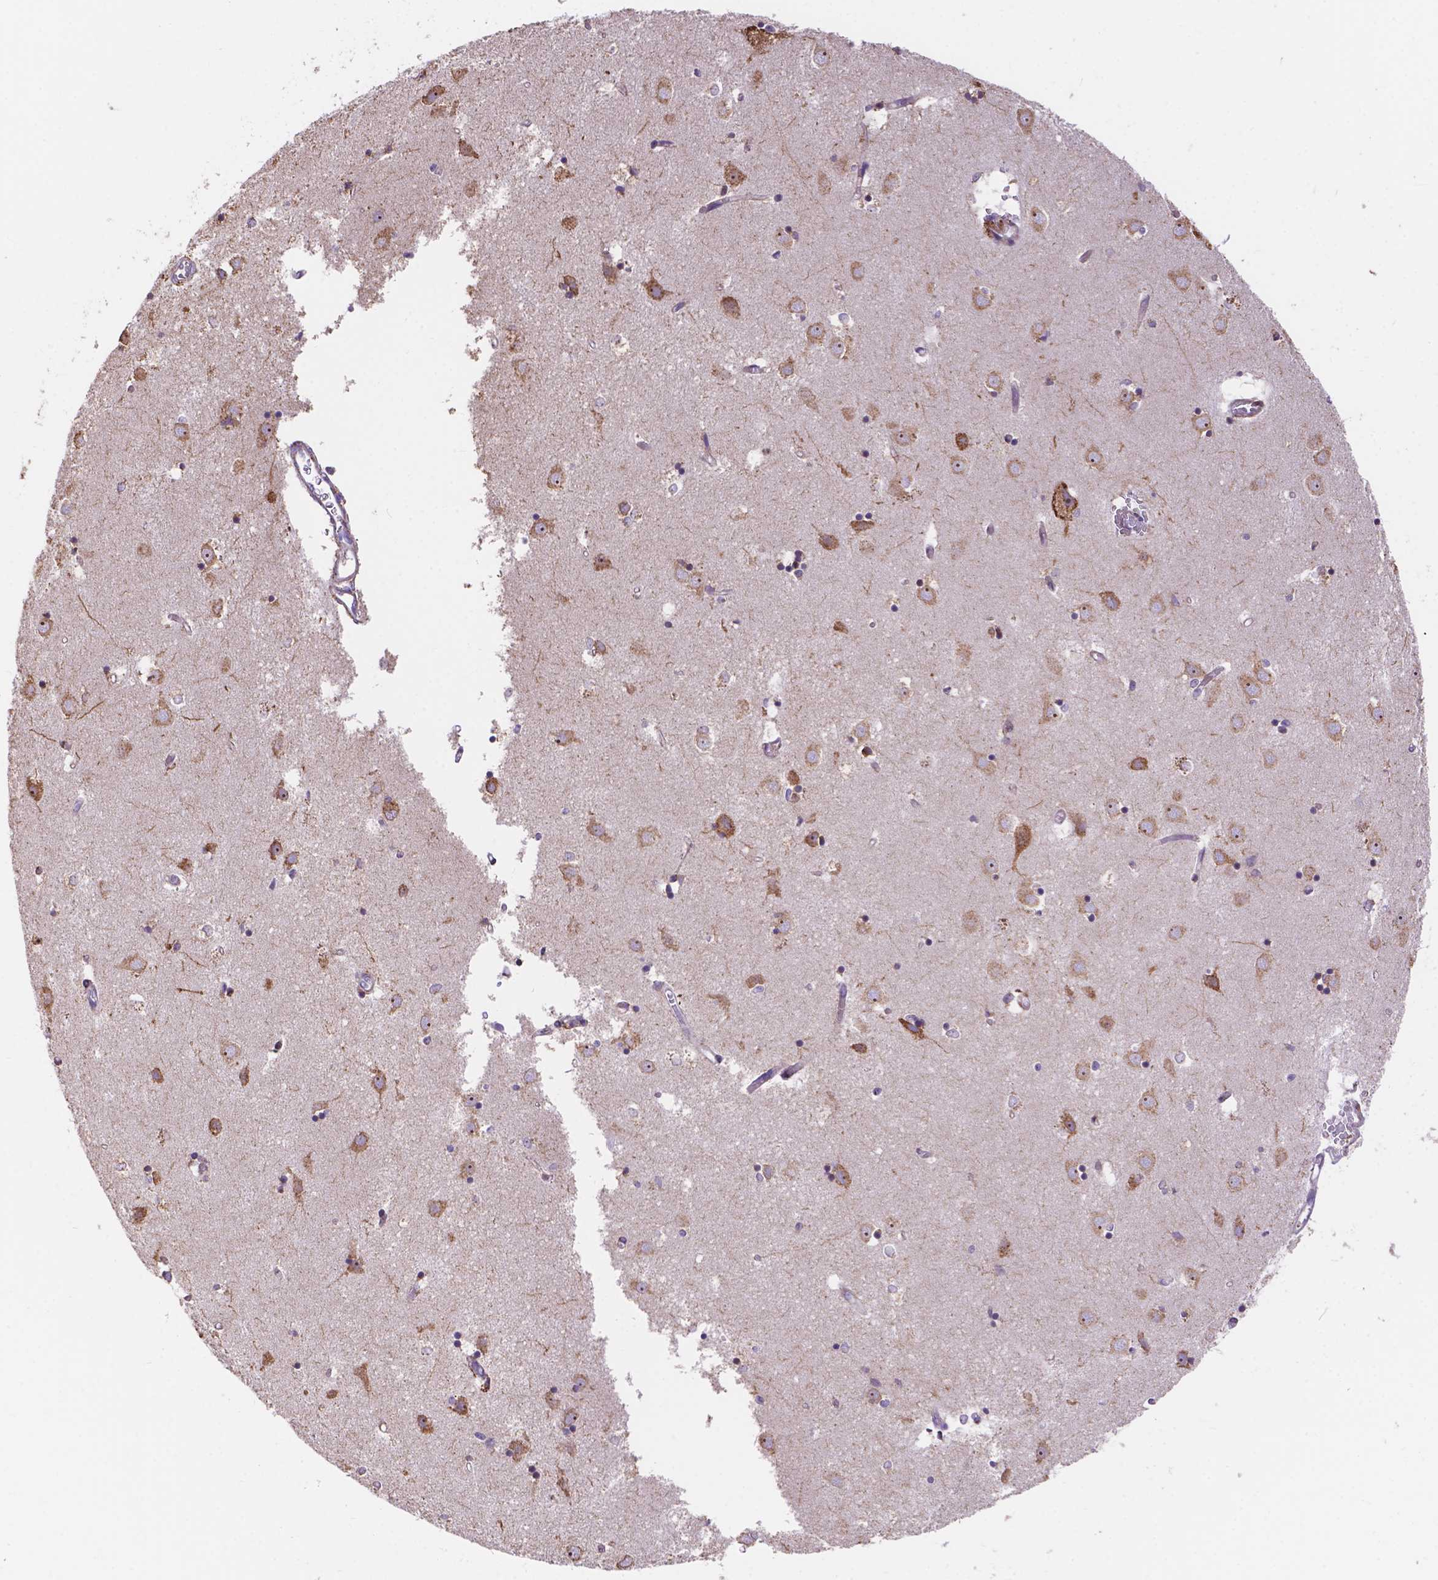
{"staining": {"intensity": "moderate", "quantity": "<25%", "location": "cytoplasmic/membranous"}, "tissue": "caudate", "cell_type": "Glial cells", "image_type": "normal", "snomed": [{"axis": "morphology", "description": "Normal tissue, NOS"}, {"axis": "topography", "description": "Lateral ventricle wall"}], "caption": "Brown immunohistochemical staining in unremarkable human caudate exhibits moderate cytoplasmic/membranous staining in approximately <25% of glial cells. (IHC, brightfield microscopy, high magnification).", "gene": "IPO11", "patient": {"sex": "male", "age": 54}}